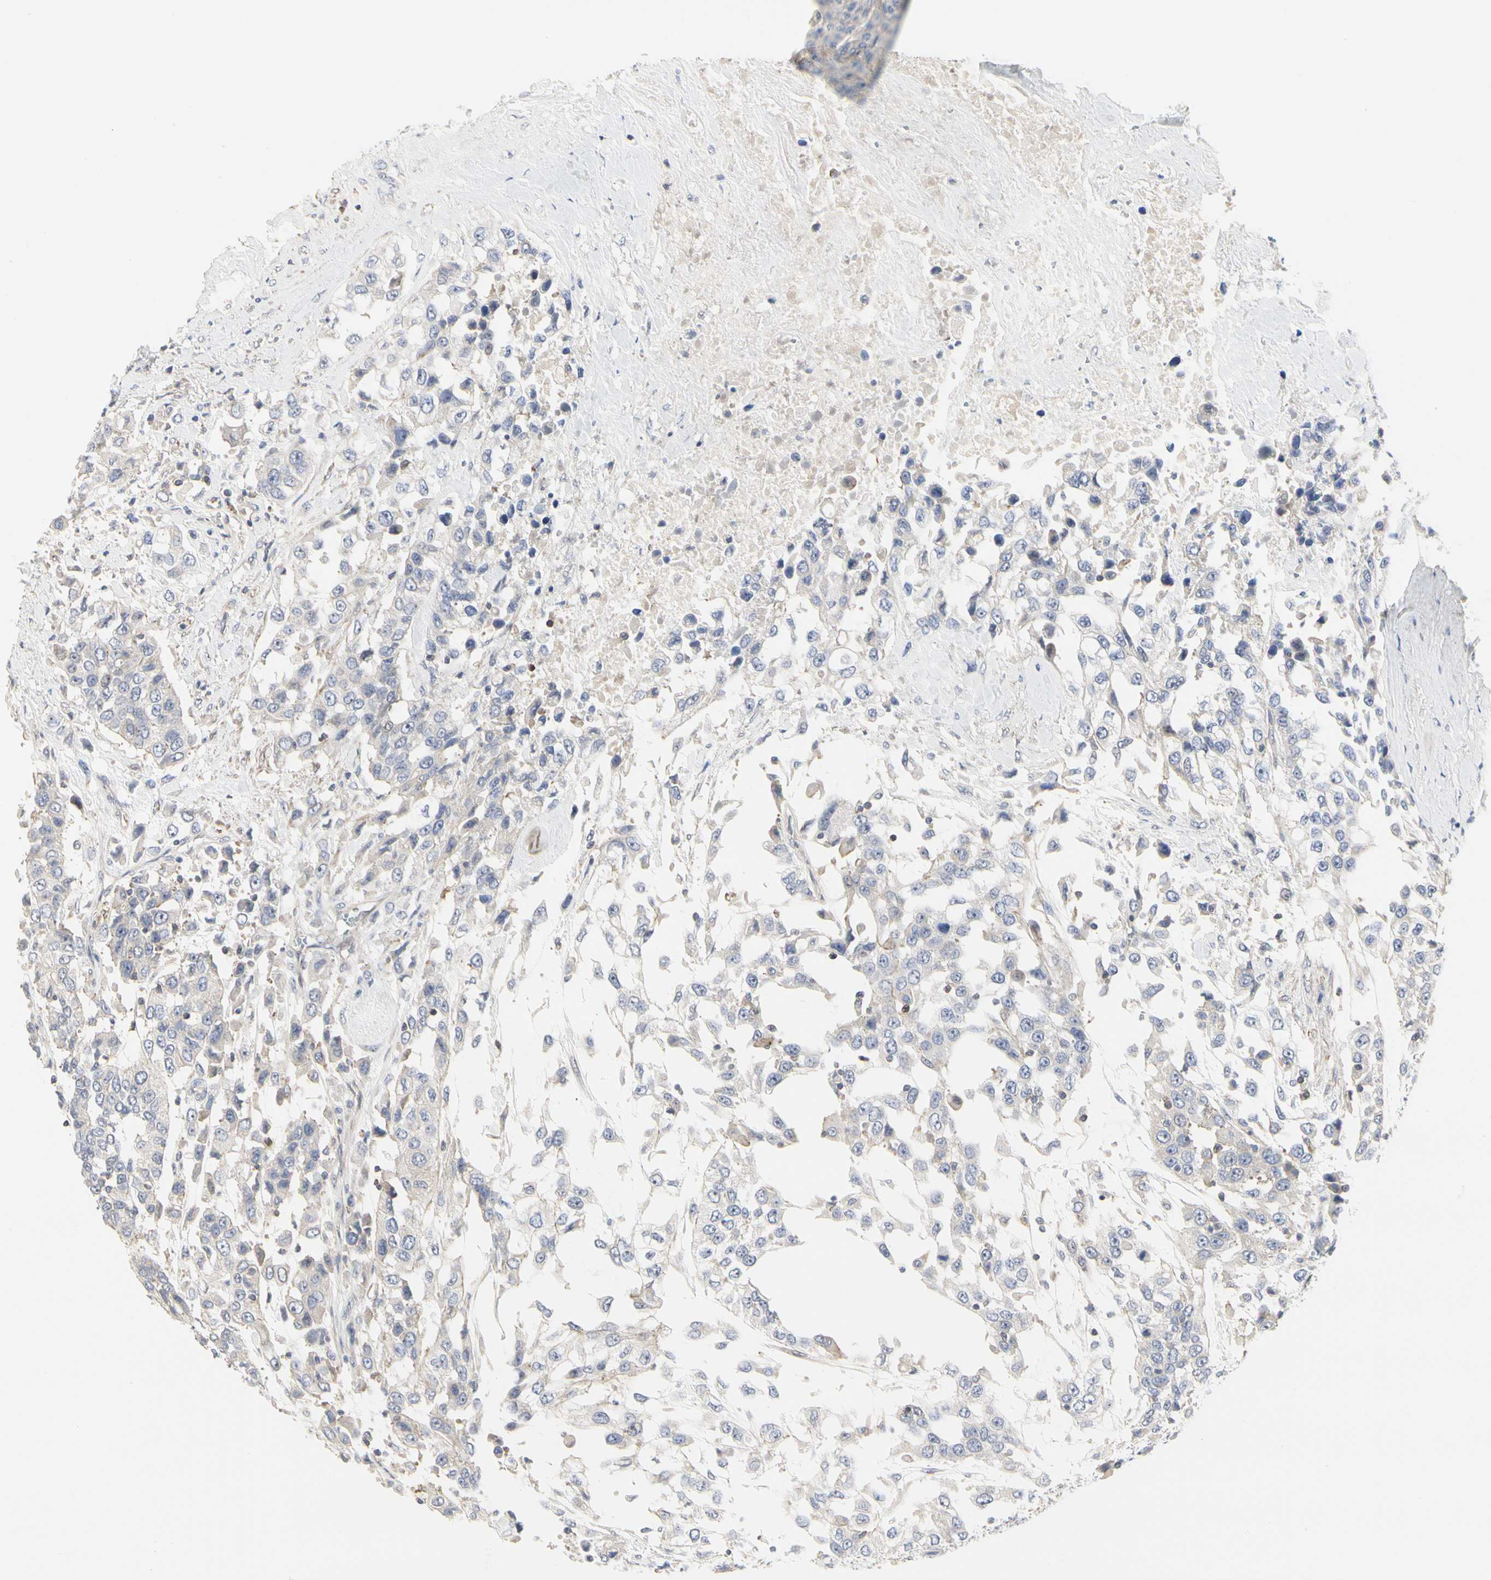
{"staining": {"intensity": "negative", "quantity": "none", "location": "none"}, "tissue": "urothelial cancer", "cell_type": "Tumor cells", "image_type": "cancer", "snomed": [{"axis": "morphology", "description": "Urothelial carcinoma, High grade"}, {"axis": "topography", "description": "Urinary bladder"}], "caption": "Urothelial cancer was stained to show a protein in brown. There is no significant positivity in tumor cells.", "gene": "SHANK2", "patient": {"sex": "female", "age": 80}}